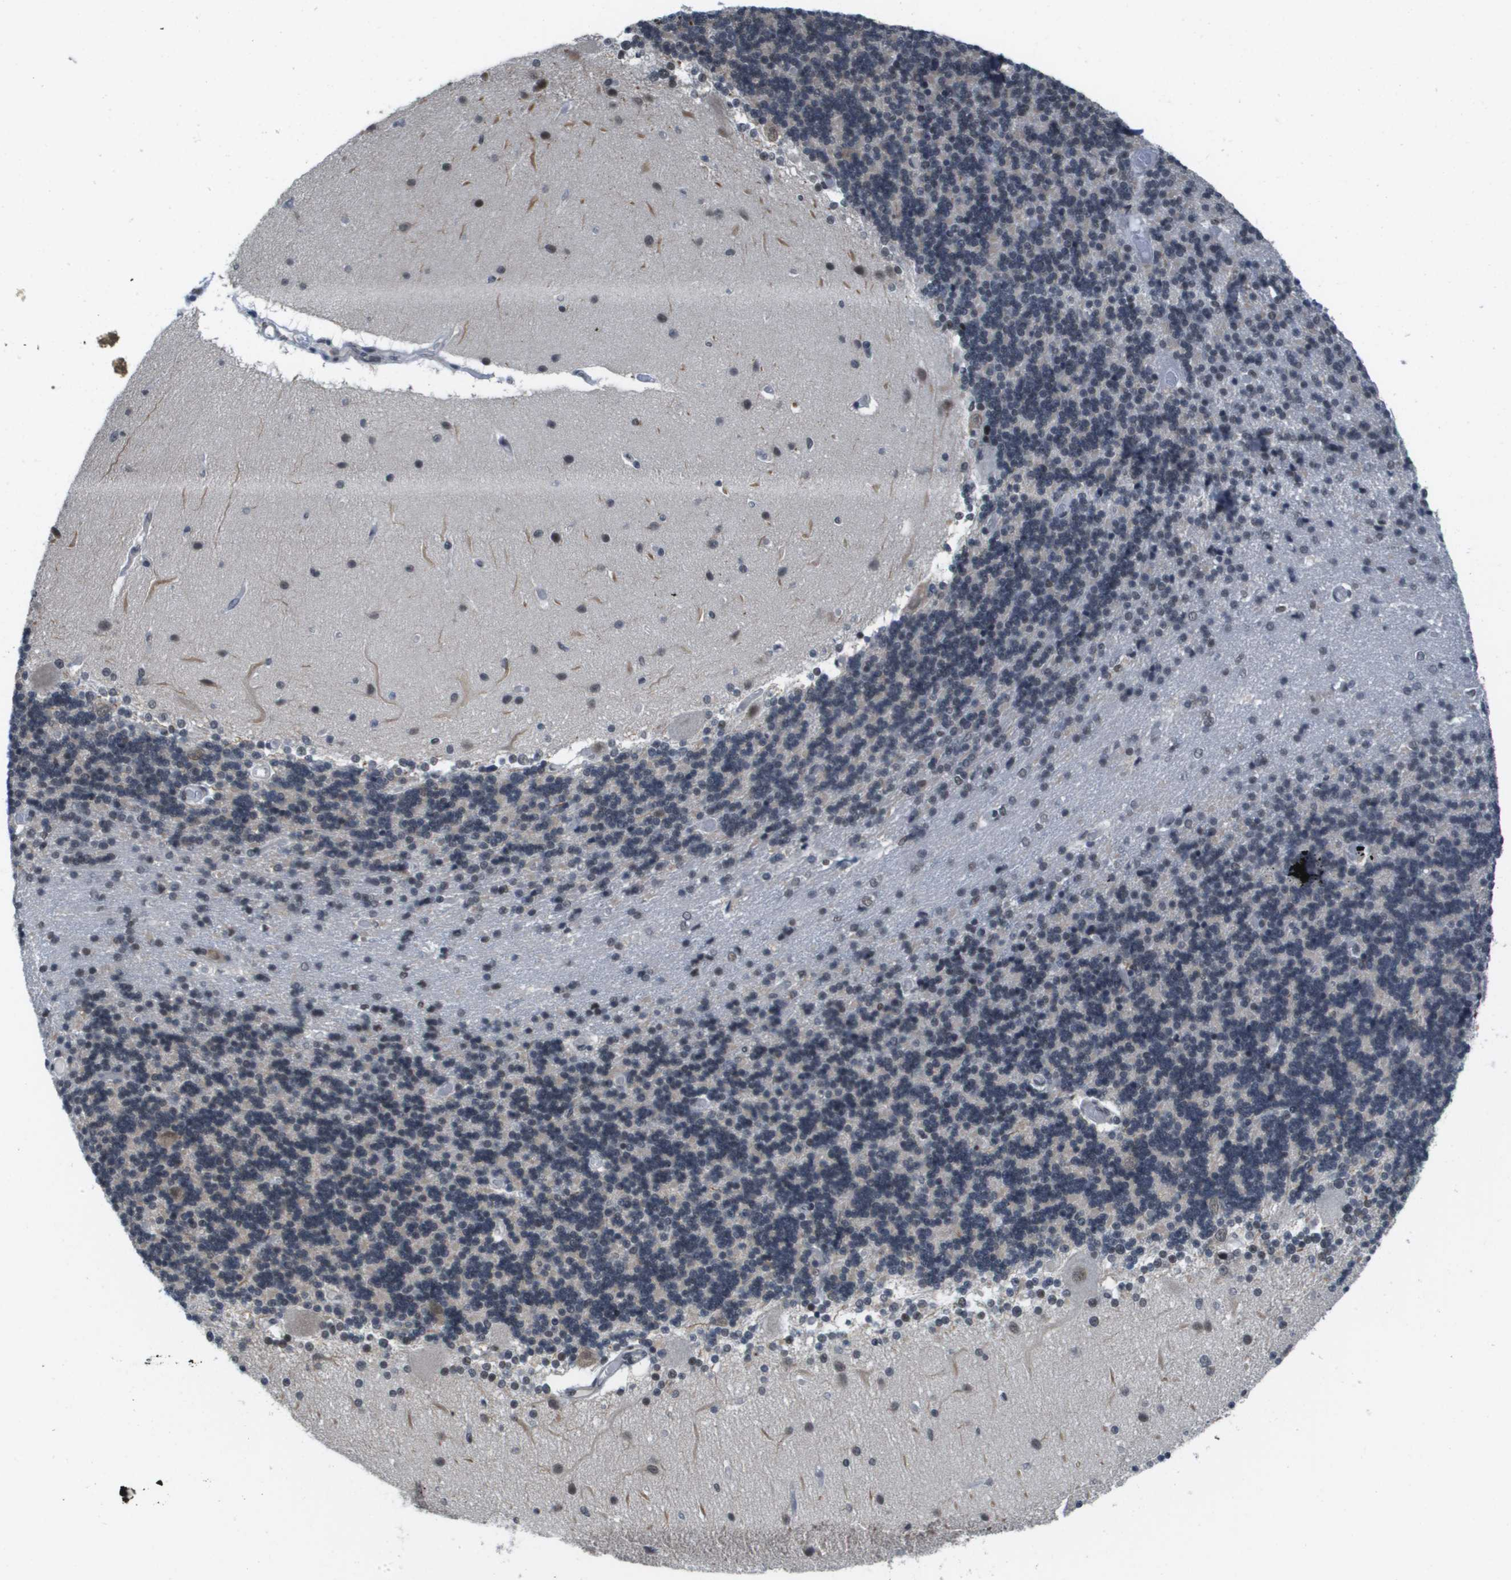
{"staining": {"intensity": "weak", "quantity": "<25%", "location": "nuclear"}, "tissue": "cerebellum", "cell_type": "Cells in granular layer", "image_type": "normal", "snomed": [{"axis": "morphology", "description": "Normal tissue, NOS"}, {"axis": "topography", "description": "Cerebellum"}], "caption": "This is a photomicrograph of immunohistochemistry (IHC) staining of benign cerebellum, which shows no positivity in cells in granular layer.", "gene": "ISY1", "patient": {"sex": "female", "age": 54}}